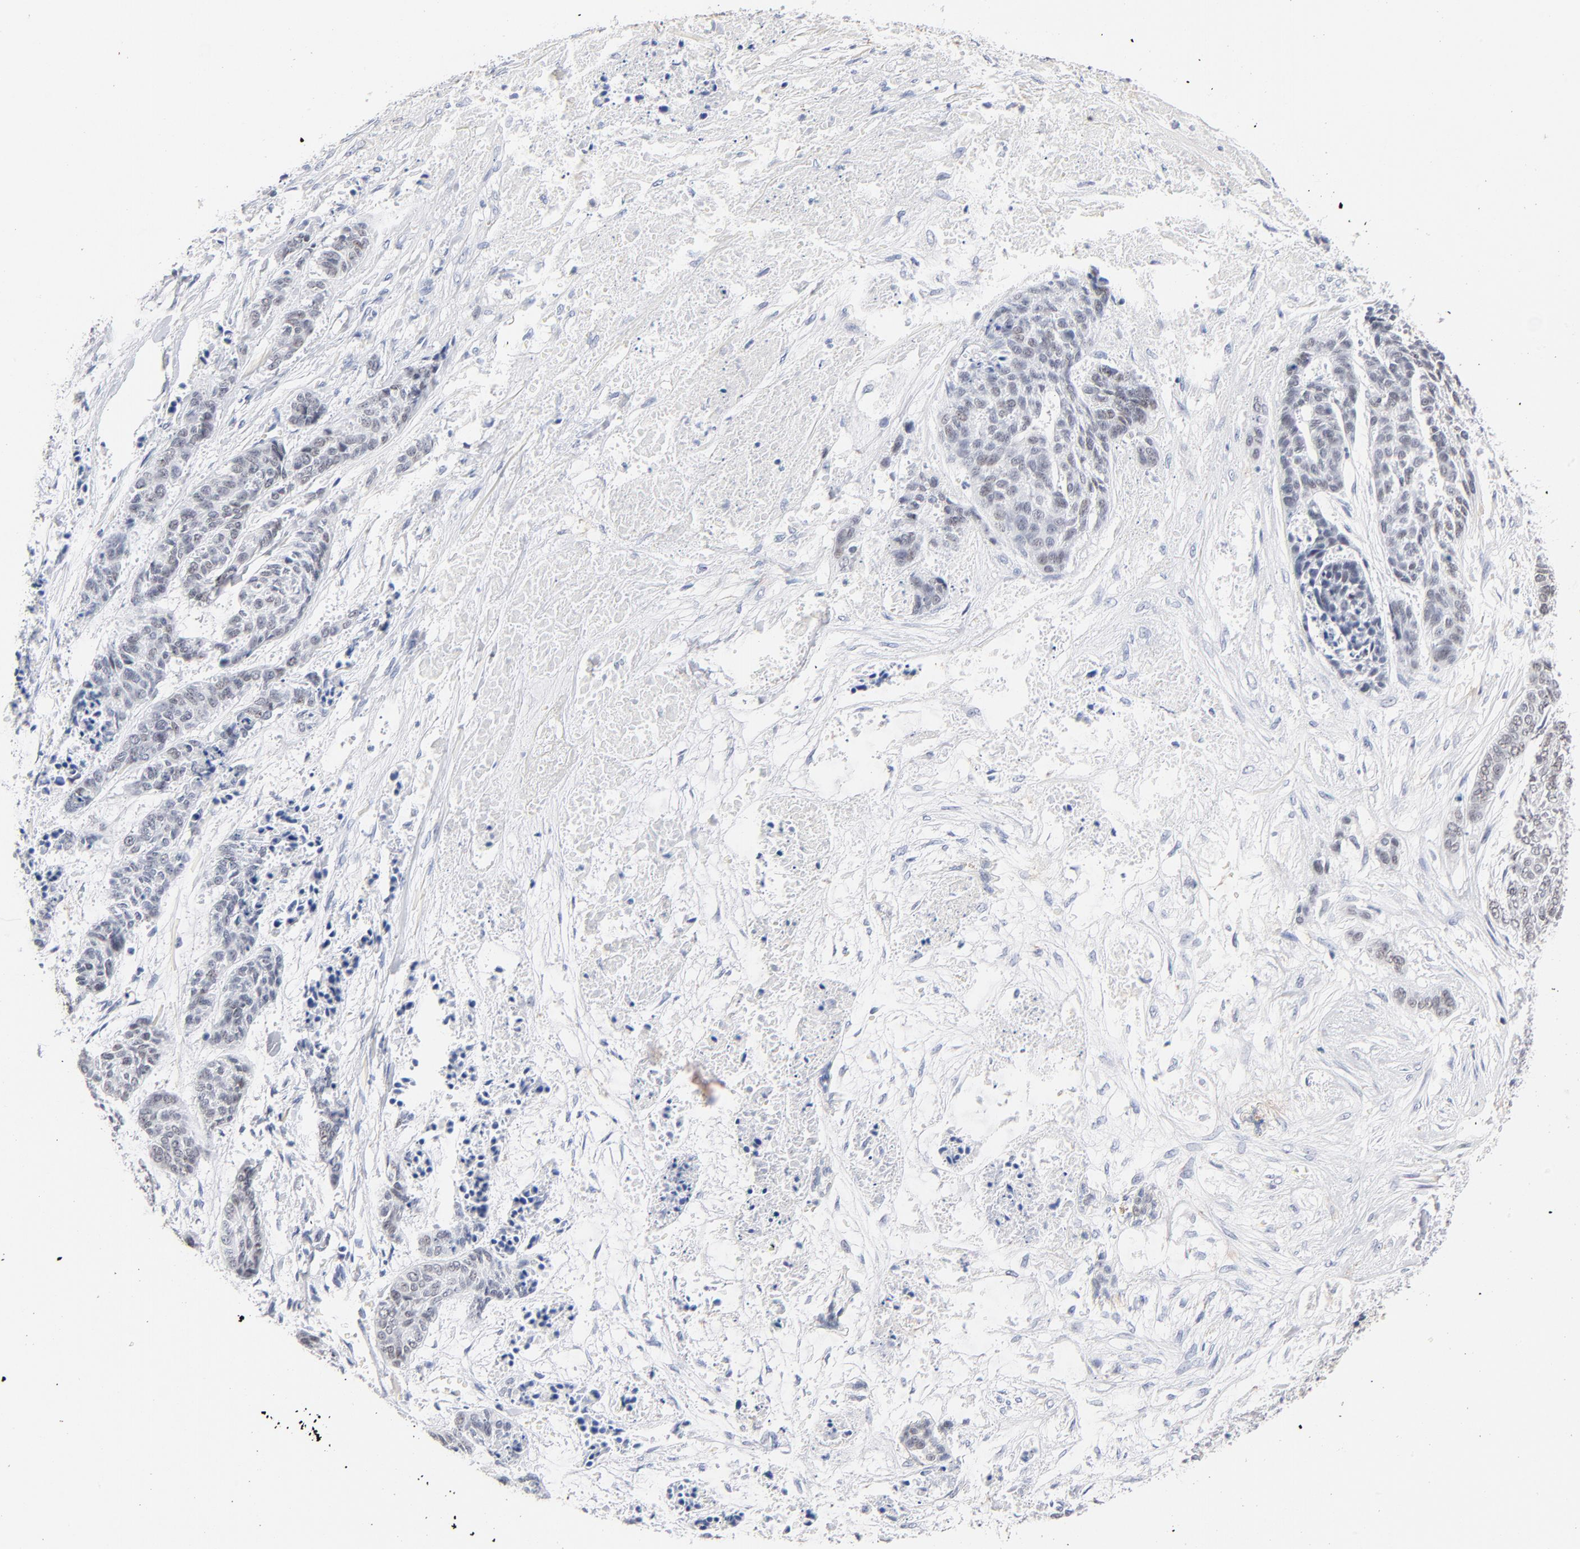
{"staining": {"intensity": "weak", "quantity": "25%-75%", "location": "nuclear"}, "tissue": "skin cancer", "cell_type": "Tumor cells", "image_type": "cancer", "snomed": [{"axis": "morphology", "description": "Basal cell carcinoma"}, {"axis": "topography", "description": "Skin"}], "caption": "Weak nuclear protein positivity is present in approximately 25%-75% of tumor cells in skin basal cell carcinoma.", "gene": "ORC2", "patient": {"sex": "female", "age": 64}}